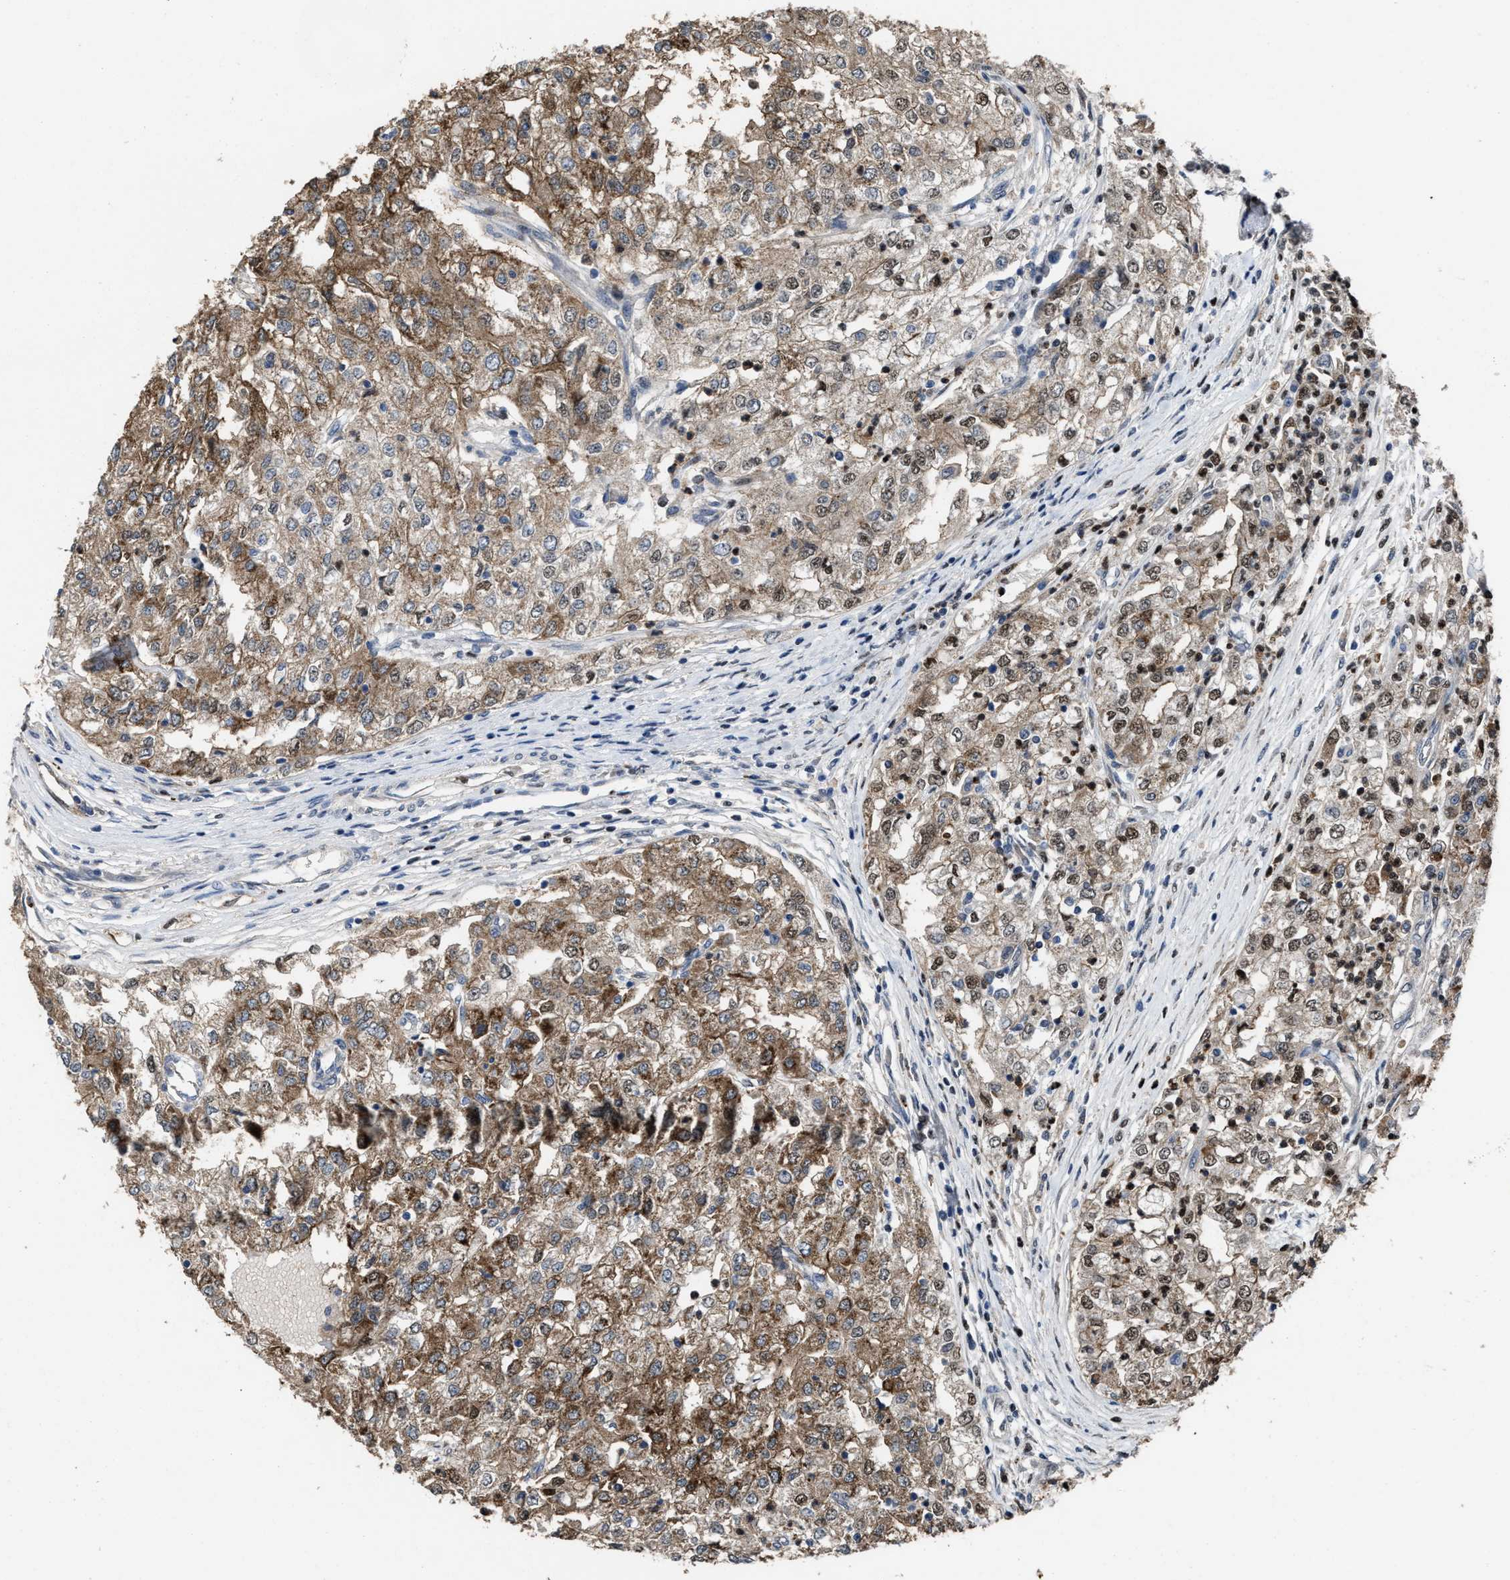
{"staining": {"intensity": "moderate", "quantity": ">75%", "location": "cytoplasmic/membranous,nuclear"}, "tissue": "renal cancer", "cell_type": "Tumor cells", "image_type": "cancer", "snomed": [{"axis": "morphology", "description": "Adenocarcinoma, NOS"}, {"axis": "topography", "description": "Kidney"}], "caption": "Tumor cells reveal moderate cytoplasmic/membranous and nuclear positivity in about >75% of cells in adenocarcinoma (renal).", "gene": "ZNF20", "patient": {"sex": "female", "age": 54}}